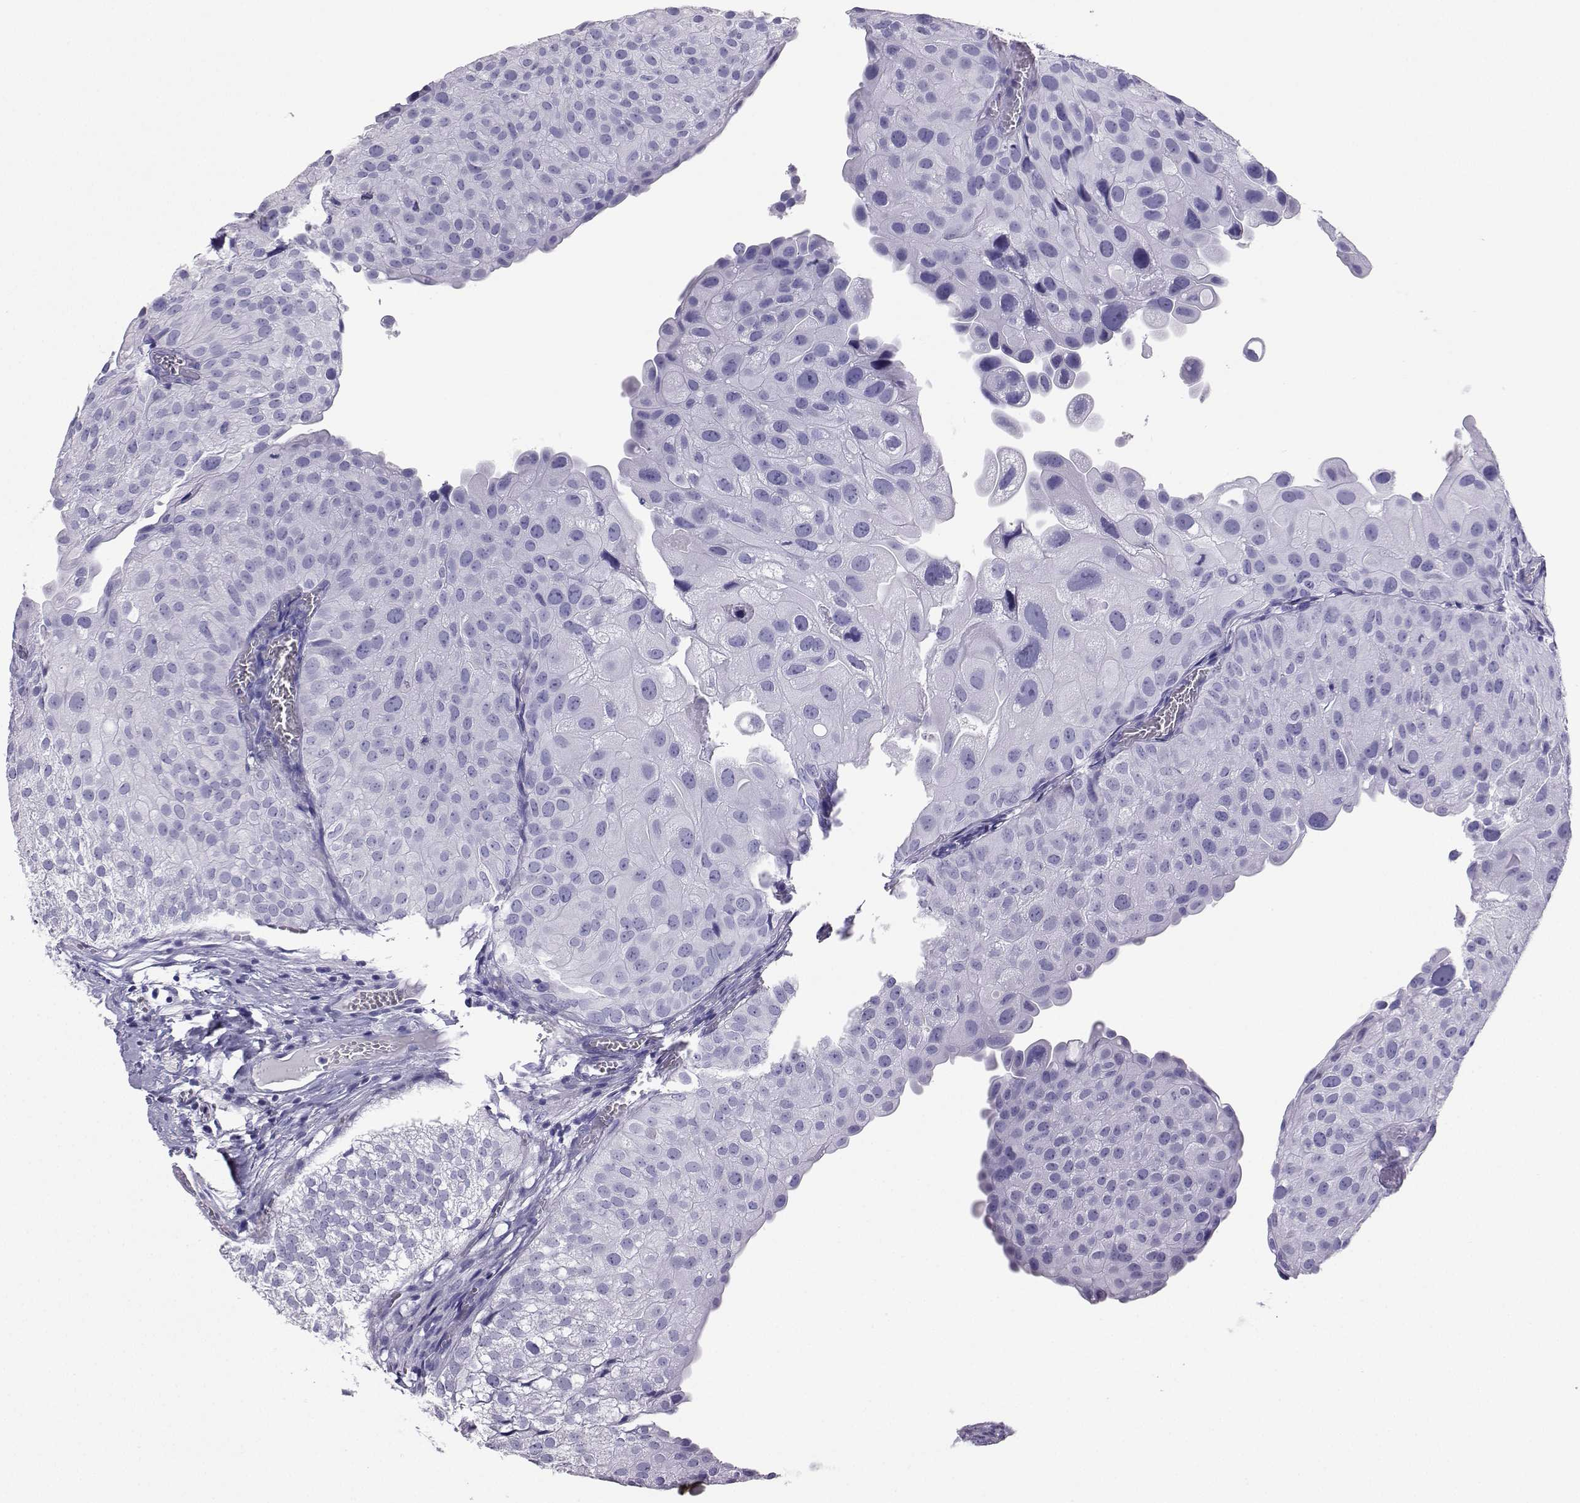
{"staining": {"intensity": "negative", "quantity": "none", "location": "none"}, "tissue": "urothelial cancer", "cell_type": "Tumor cells", "image_type": "cancer", "snomed": [{"axis": "morphology", "description": "Urothelial carcinoma, Low grade"}, {"axis": "topography", "description": "Urinary bladder"}], "caption": "IHC photomicrograph of neoplastic tissue: urothelial carcinoma (low-grade) stained with DAB (3,3'-diaminobenzidine) displays no significant protein positivity in tumor cells. (Stains: DAB immunohistochemistry with hematoxylin counter stain, Microscopy: brightfield microscopy at high magnification).", "gene": "LORICRIN", "patient": {"sex": "female", "age": 78}}